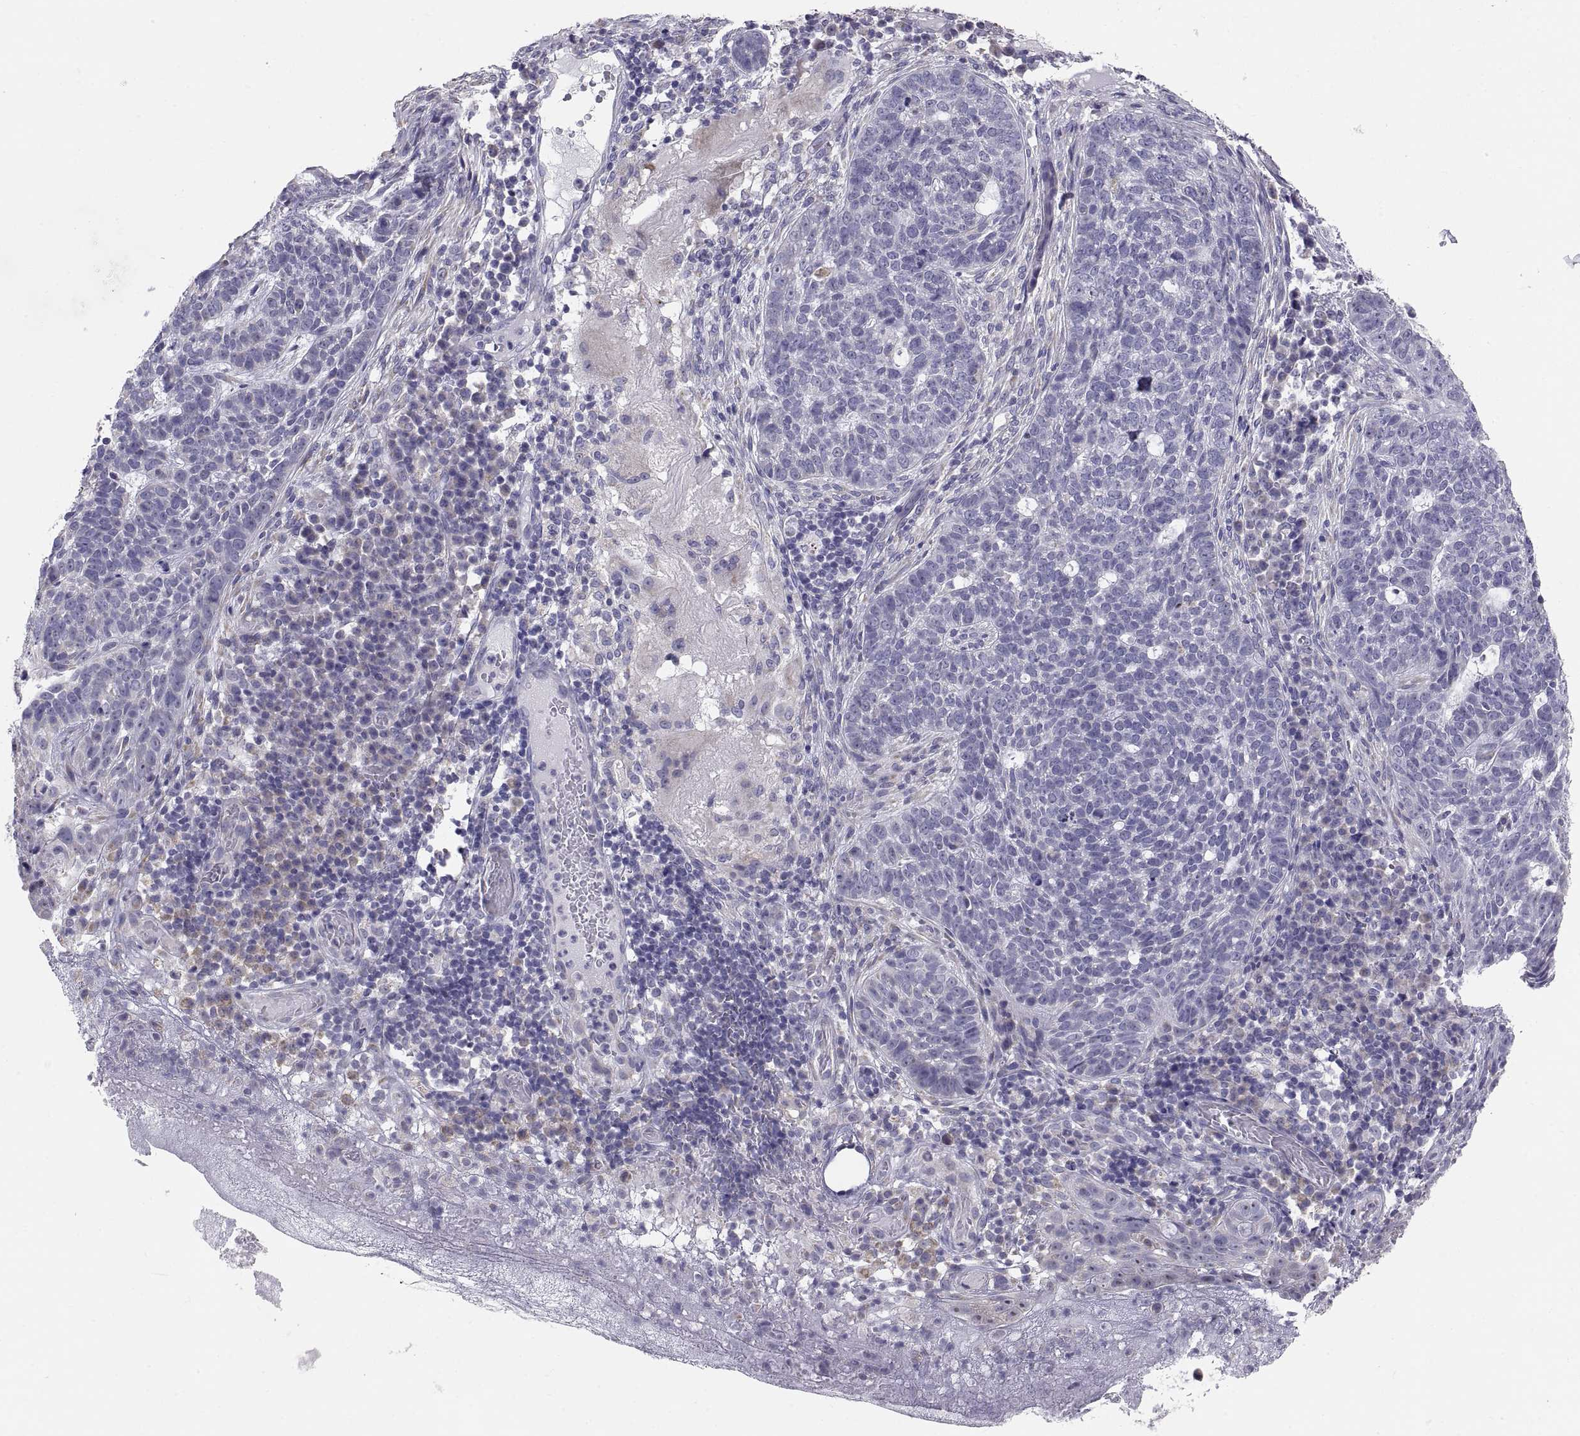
{"staining": {"intensity": "negative", "quantity": "none", "location": "none"}, "tissue": "skin cancer", "cell_type": "Tumor cells", "image_type": "cancer", "snomed": [{"axis": "morphology", "description": "Basal cell carcinoma"}, {"axis": "topography", "description": "Skin"}], "caption": "Immunohistochemical staining of human basal cell carcinoma (skin) reveals no significant positivity in tumor cells.", "gene": "TNNC1", "patient": {"sex": "female", "age": 69}}